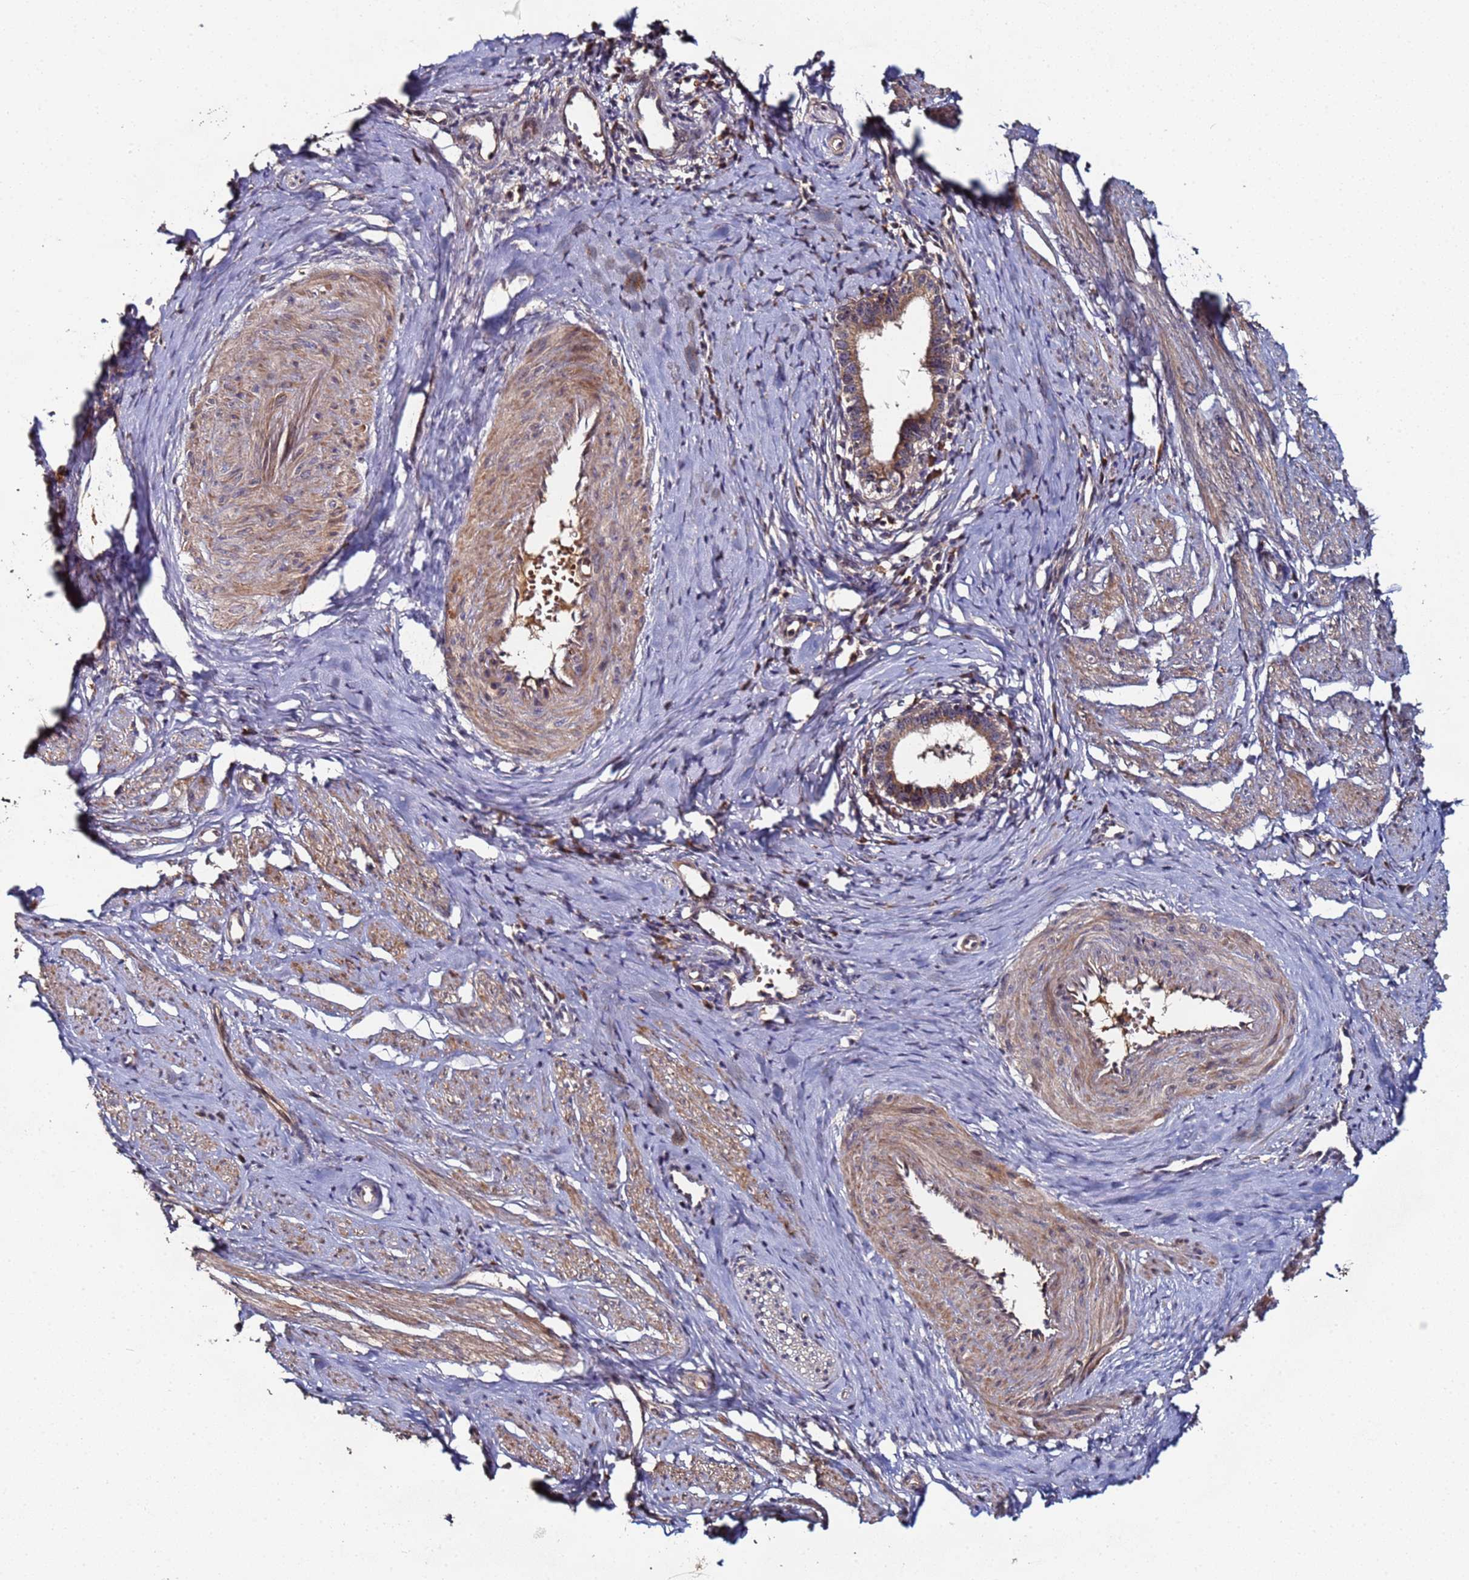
{"staining": {"intensity": "moderate", "quantity": ">75%", "location": "cytoplasmic/membranous"}, "tissue": "cervical cancer", "cell_type": "Tumor cells", "image_type": "cancer", "snomed": [{"axis": "morphology", "description": "Adenocarcinoma, NOS"}, {"axis": "topography", "description": "Cervix"}], "caption": "Cervical cancer was stained to show a protein in brown. There is medium levels of moderate cytoplasmic/membranous positivity in about >75% of tumor cells.", "gene": "OSER1", "patient": {"sex": "female", "age": 36}}